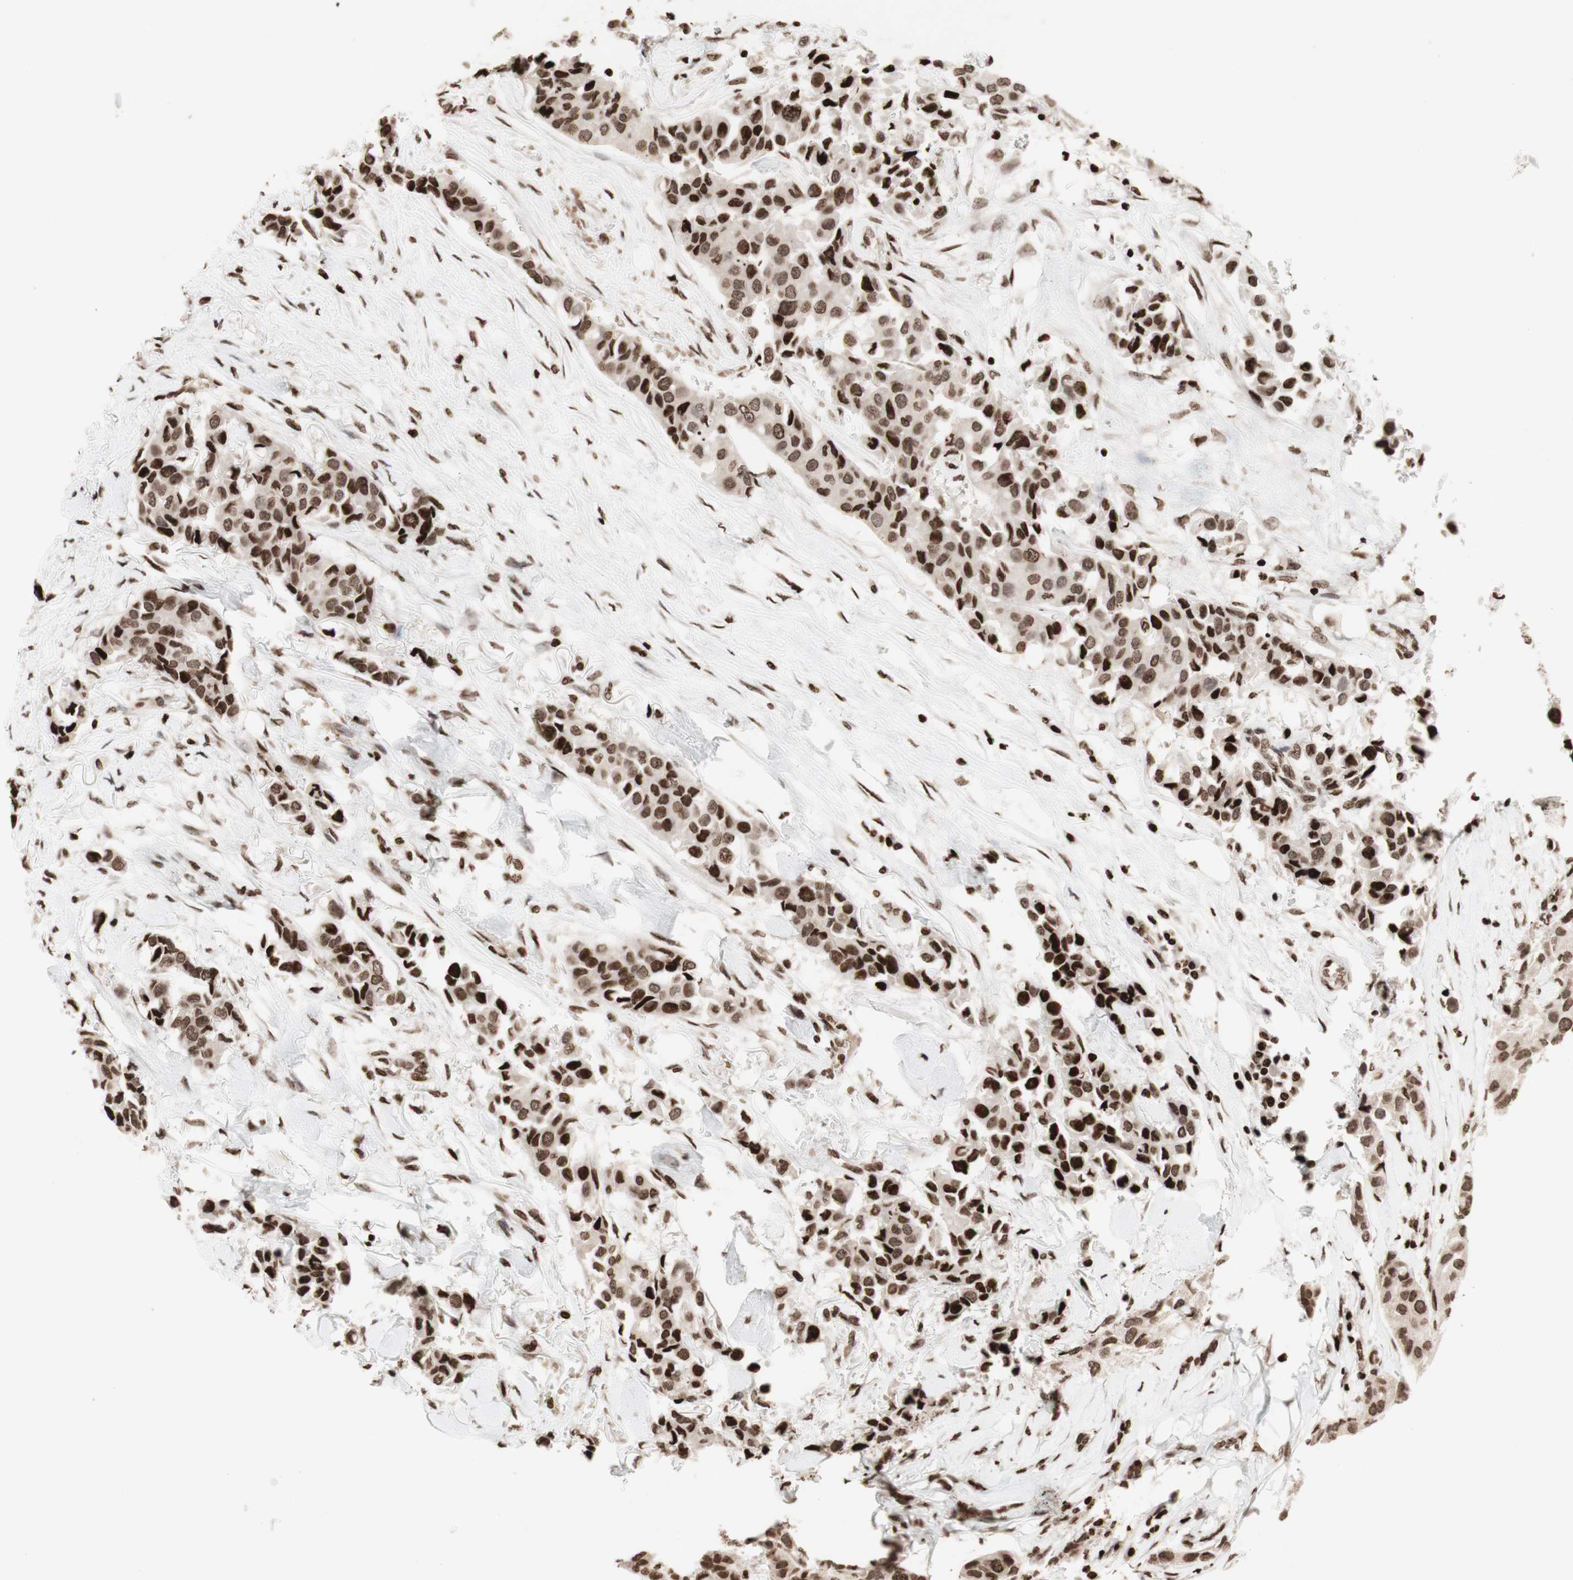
{"staining": {"intensity": "strong", "quantity": ">75%", "location": "nuclear"}, "tissue": "breast cancer", "cell_type": "Tumor cells", "image_type": "cancer", "snomed": [{"axis": "morphology", "description": "Duct carcinoma"}, {"axis": "topography", "description": "Breast"}], "caption": "Immunohistochemical staining of breast invasive ductal carcinoma reveals strong nuclear protein positivity in about >75% of tumor cells.", "gene": "NCAPD2", "patient": {"sex": "female", "age": 80}}